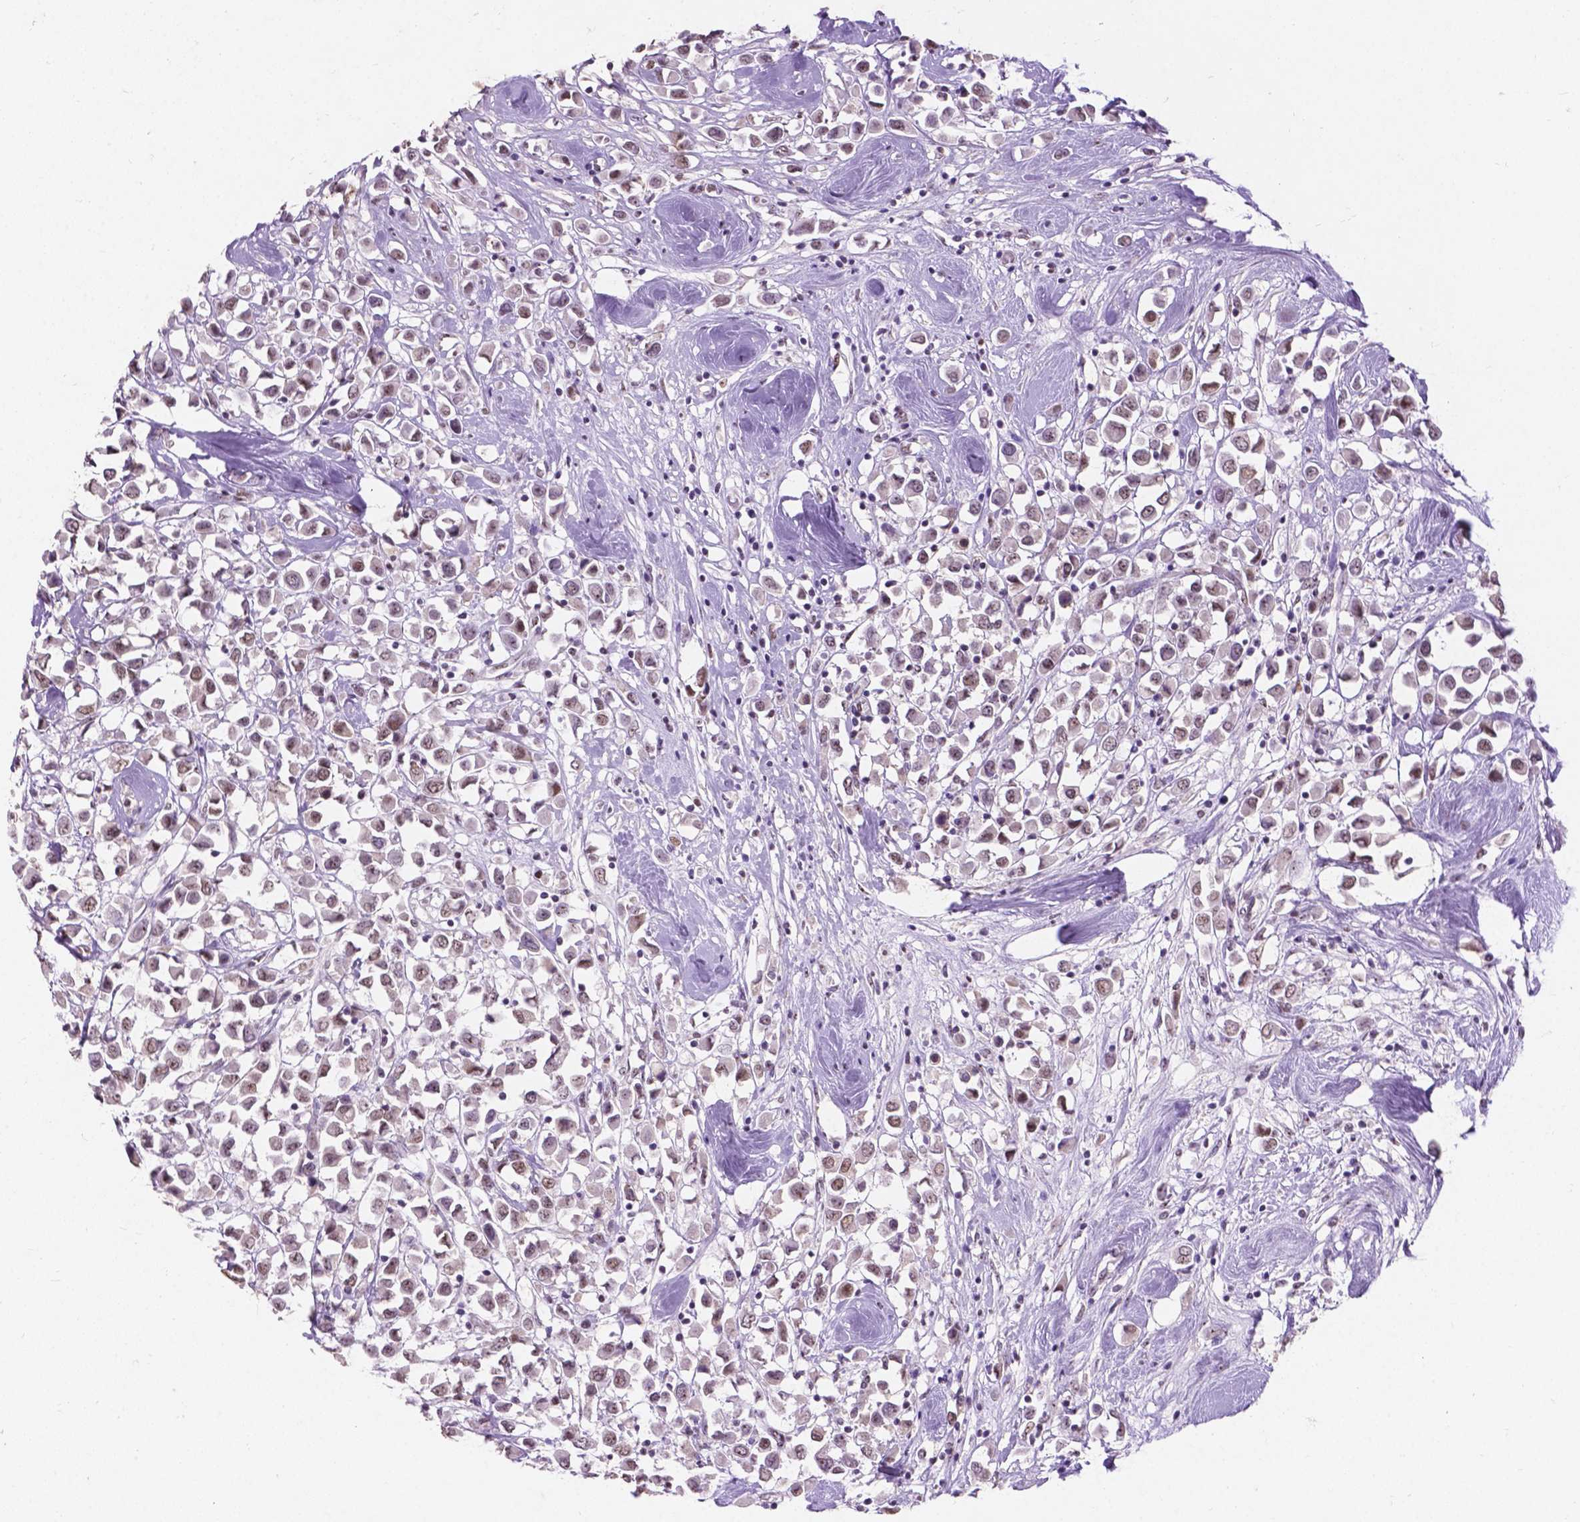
{"staining": {"intensity": "weak", "quantity": ">75%", "location": "nuclear"}, "tissue": "breast cancer", "cell_type": "Tumor cells", "image_type": "cancer", "snomed": [{"axis": "morphology", "description": "Duct carcinoma"}, {"axis": "topography", "description": "Breast"}], "caption": "A histopathology image of breast cancer (intraductal carcinoma) stained for a protein reveals weak nuclear brown staining in tumor cells. (DAB (3,3'-diaminobenzidine) = brown stain, brightfield microscopy at high magnification).", "gene": "COIL", "patient": {"sex": "female", "age": 61}}